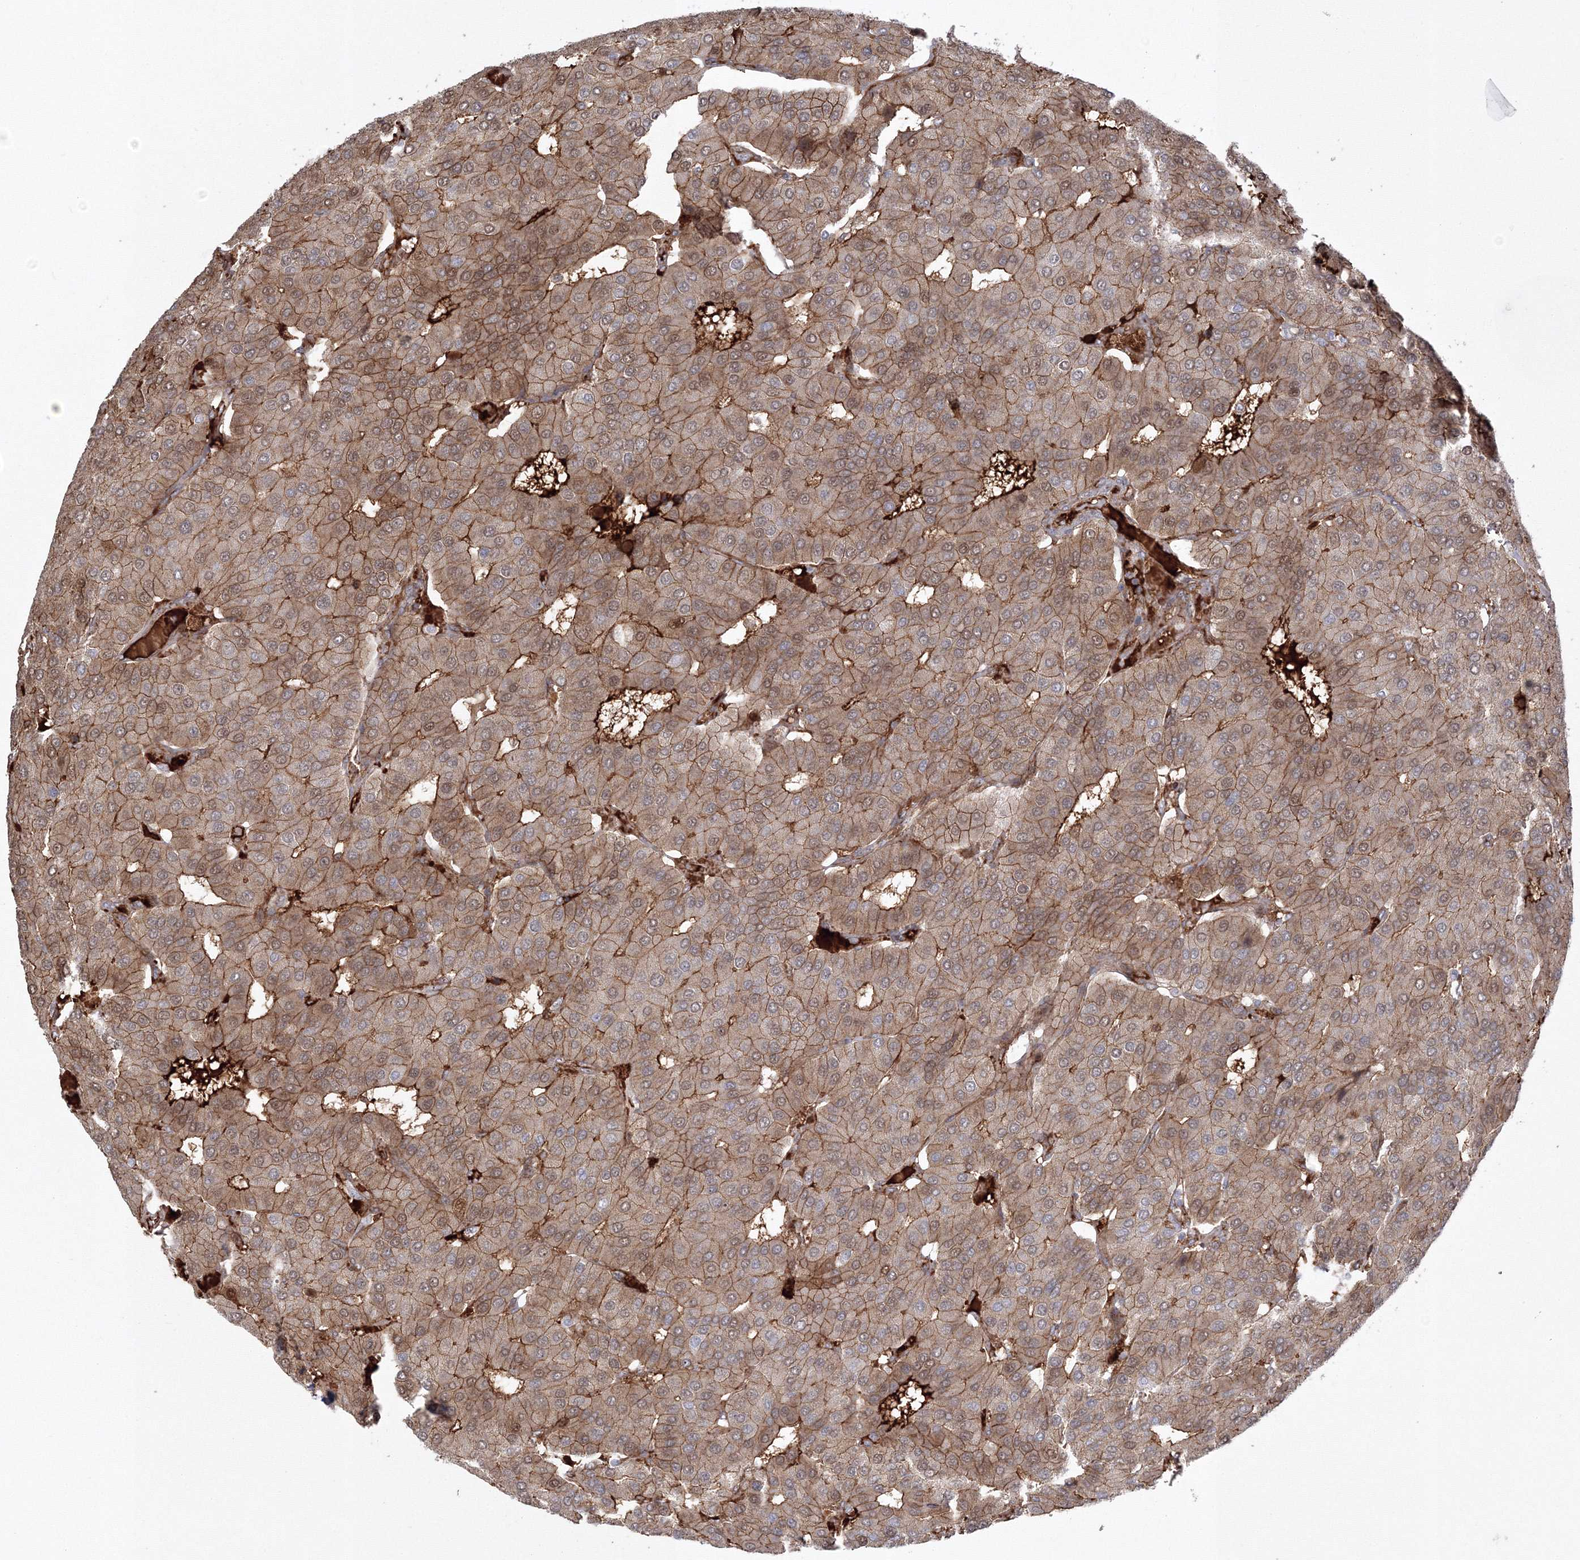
{"staining": {"intensity": "moderate", "quantity": ">75%", "location": "cytoplasmic/membranous"}, "tissue": "parathyroid gland", "cell_type": "Glandular cells", "image_type": "normal", "snomed": [{"axis": "morphology", "description": "Normal tissue, NOS"}, {"axis": "morphology", "description": "Adenoma, NOS"}, {"axis": "topography", "description": "Parathyroid gland"}], "caption": "Glandular cells display medium levels of moderate cytoplasmic/membranous expression in approximately >75% of cells in unremarkable human parathyroid gland. (brown staining indicates protein expression, while blue staining denotes nuclei).", "gene": "NPM3", "patient": {"sex": "female", "age": 86}}